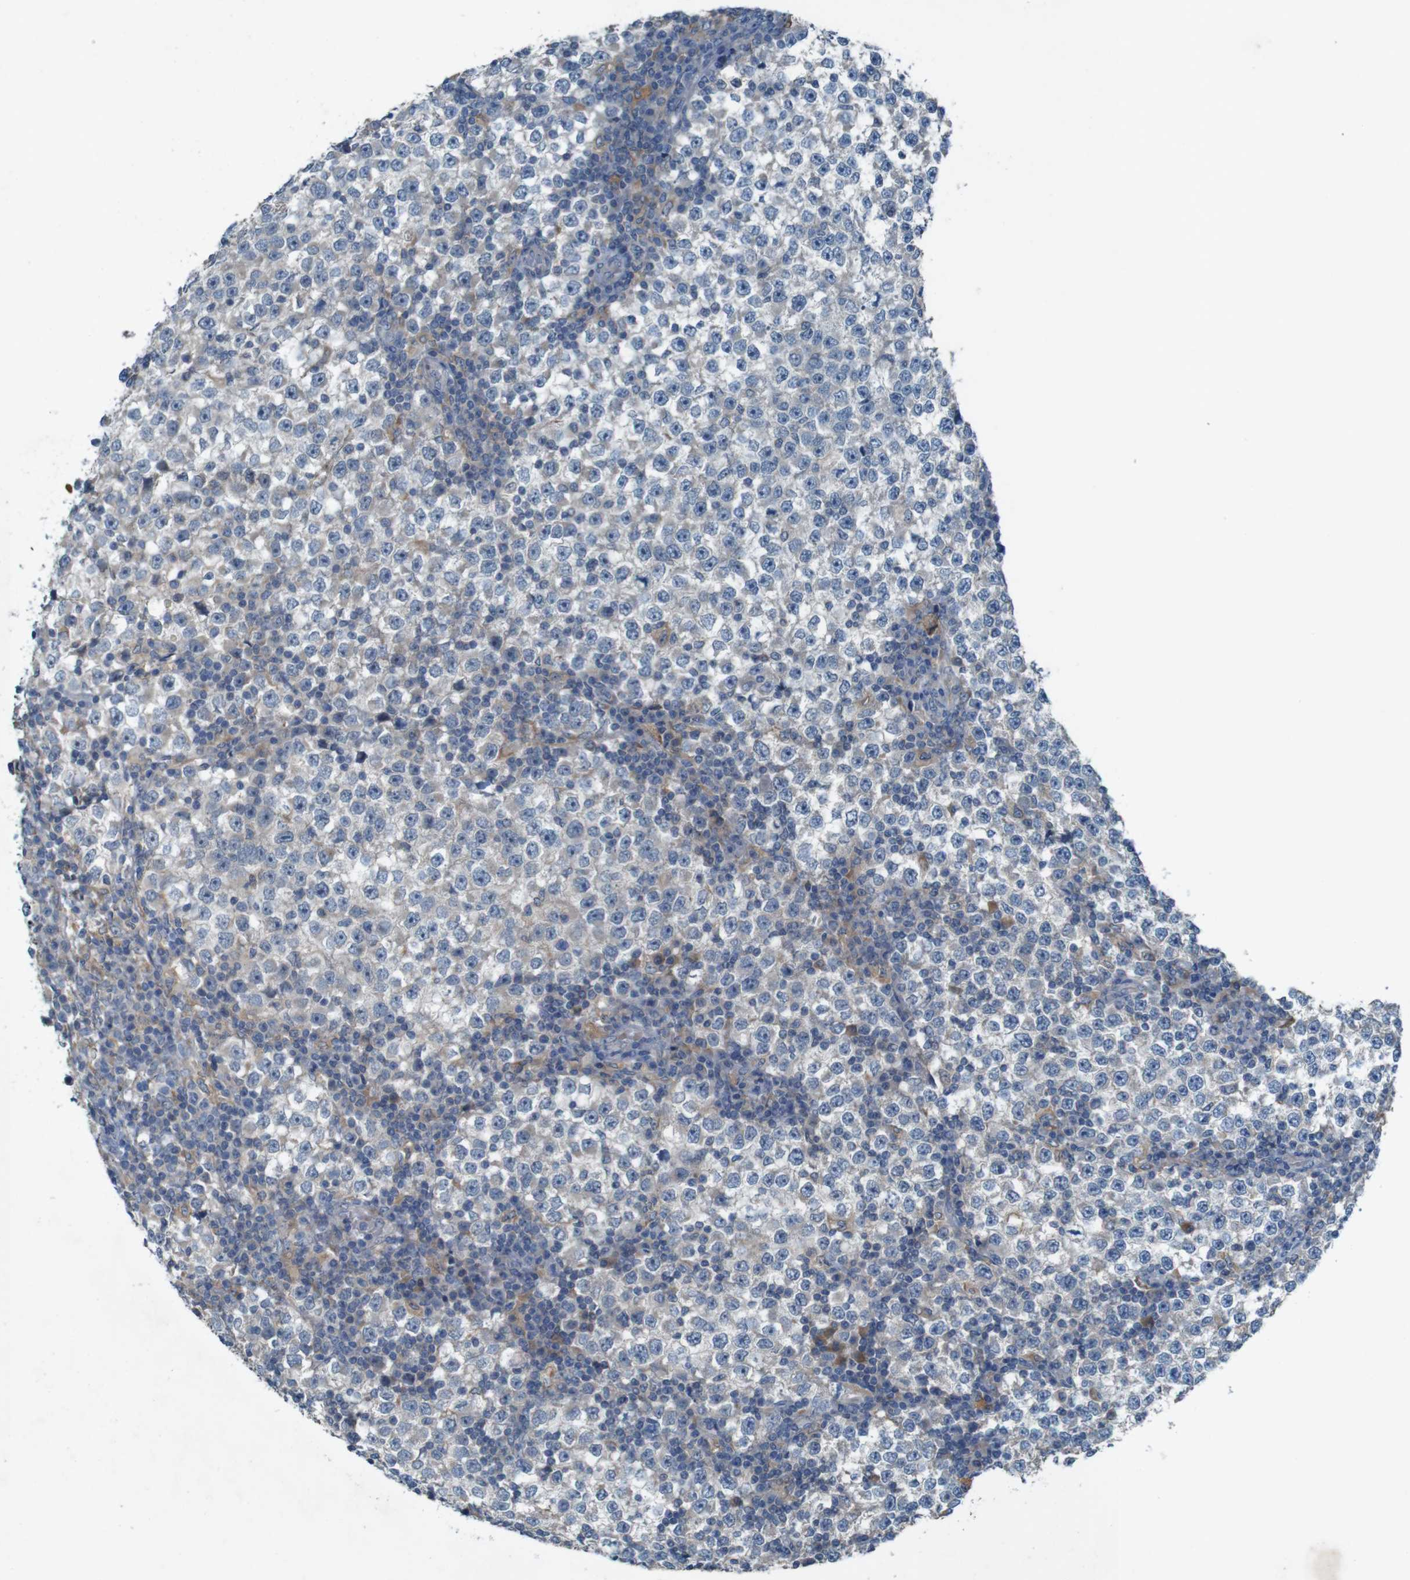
{"staining": {"intensity": "negative", "quantity": "none", "location": "none"}, "tissue": "testis cancer", "cell_type": "Tumor cells", "image_type": "cancer", "snomed": [{"axis": "morphology", "description": "Seminoma, NOS"}, {"axis": "topography", "description": "Testis"}], "caption": "Immunohistochemical staining of seminoma (testis) exhibits no significant expression in tumor cells.", "gene": "MOGAT3", "patient": {"sex": "male", "age": 65}}